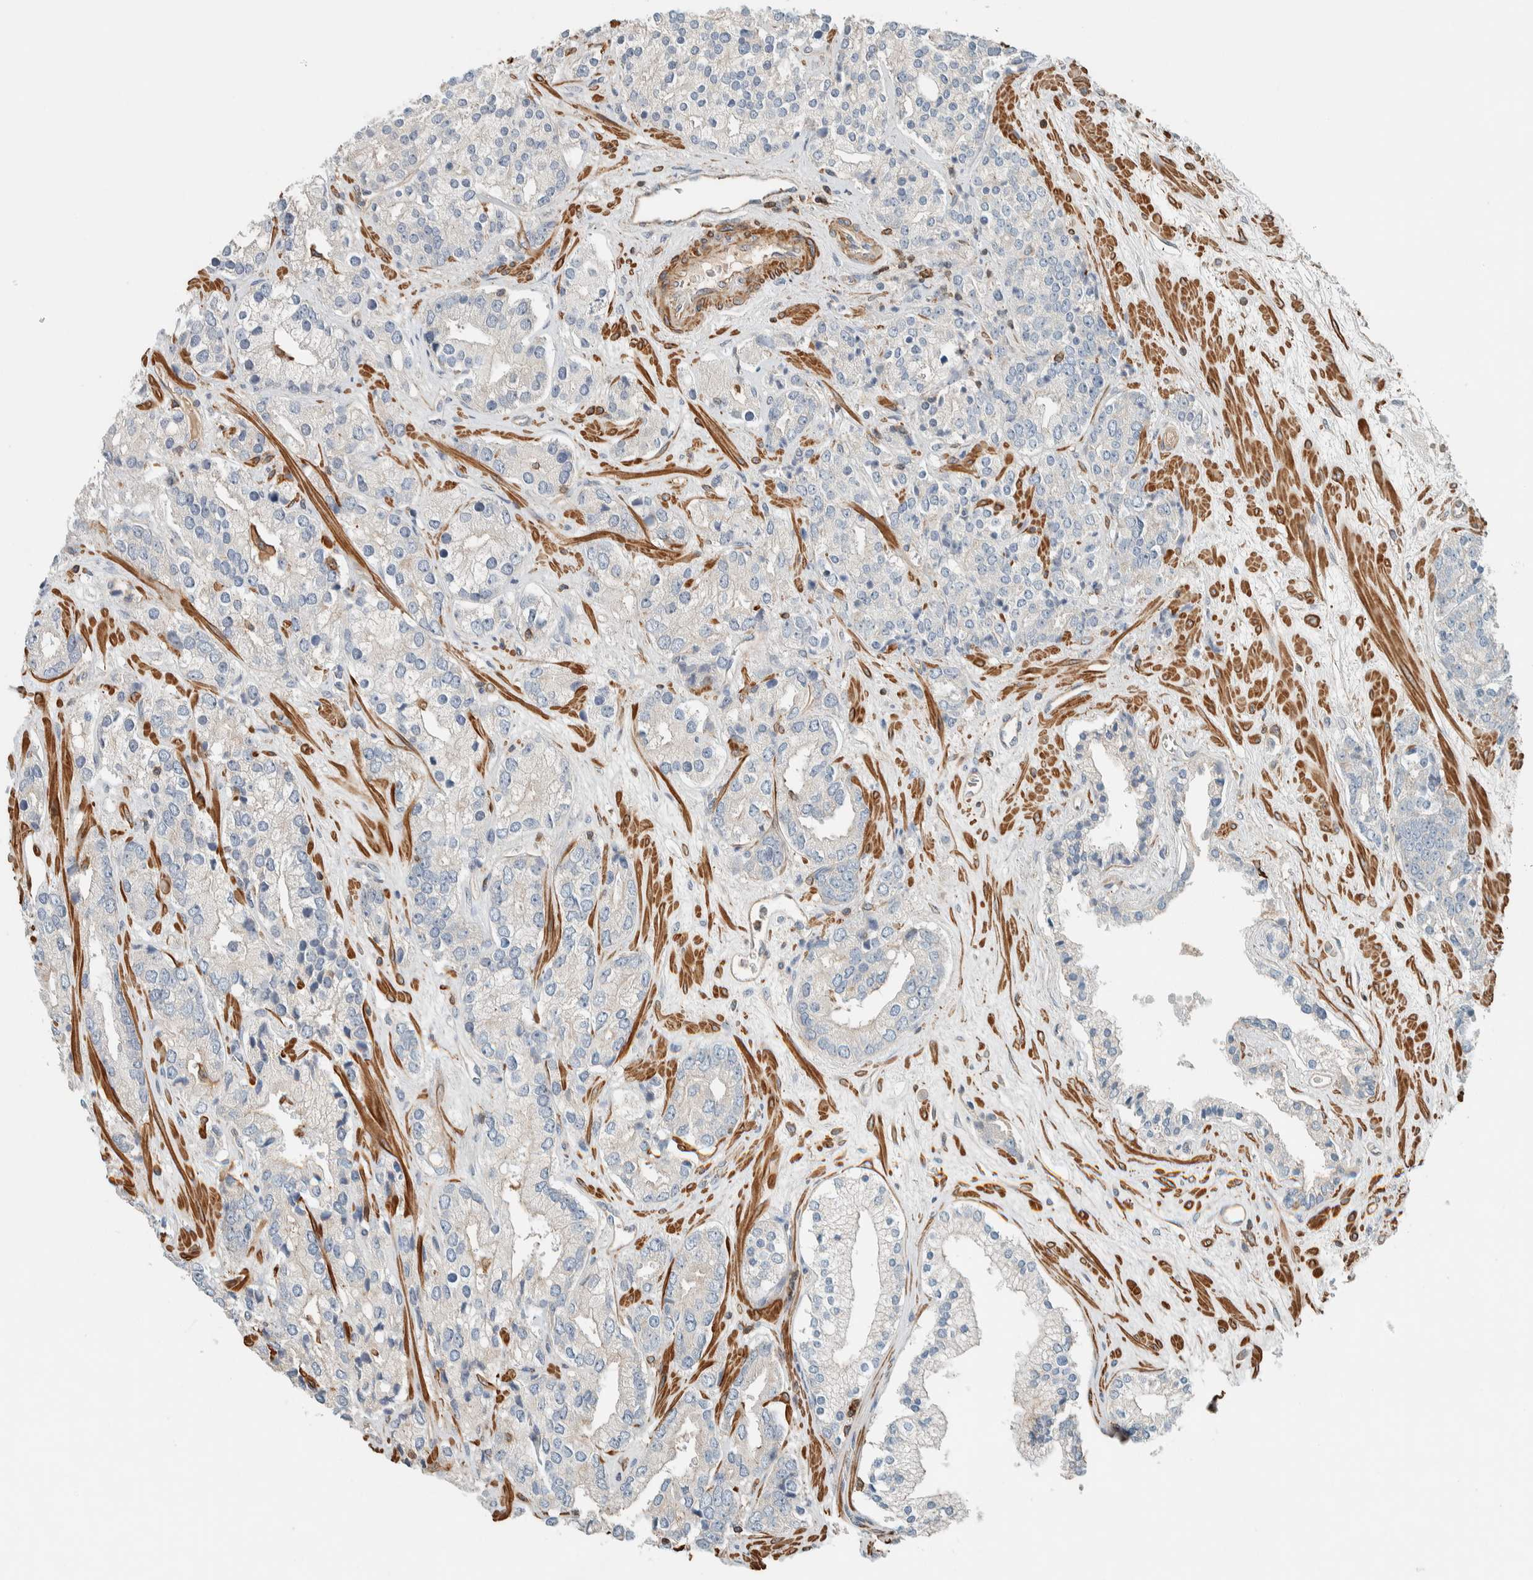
{"staining": {"intensity": "negative", "quantity": "none", "location": "none"}, "tissue": "prostate cancer", "cell_type": "Tumor cells", "image_type": "cancer", "snomed": [{"axis": "morphology", "description": "Adenocarcinoma, High grade"}, {"axis": "topography", "description": "Prostate"}], "caption": "This is an immunohistochemistry (IHC) micrograph of prostate cancer (high-grade adenocarcinoma). There is no staining in tumor cells.", "gene": "CTBP2", "patient": {"sex": "male", "age": 71}}